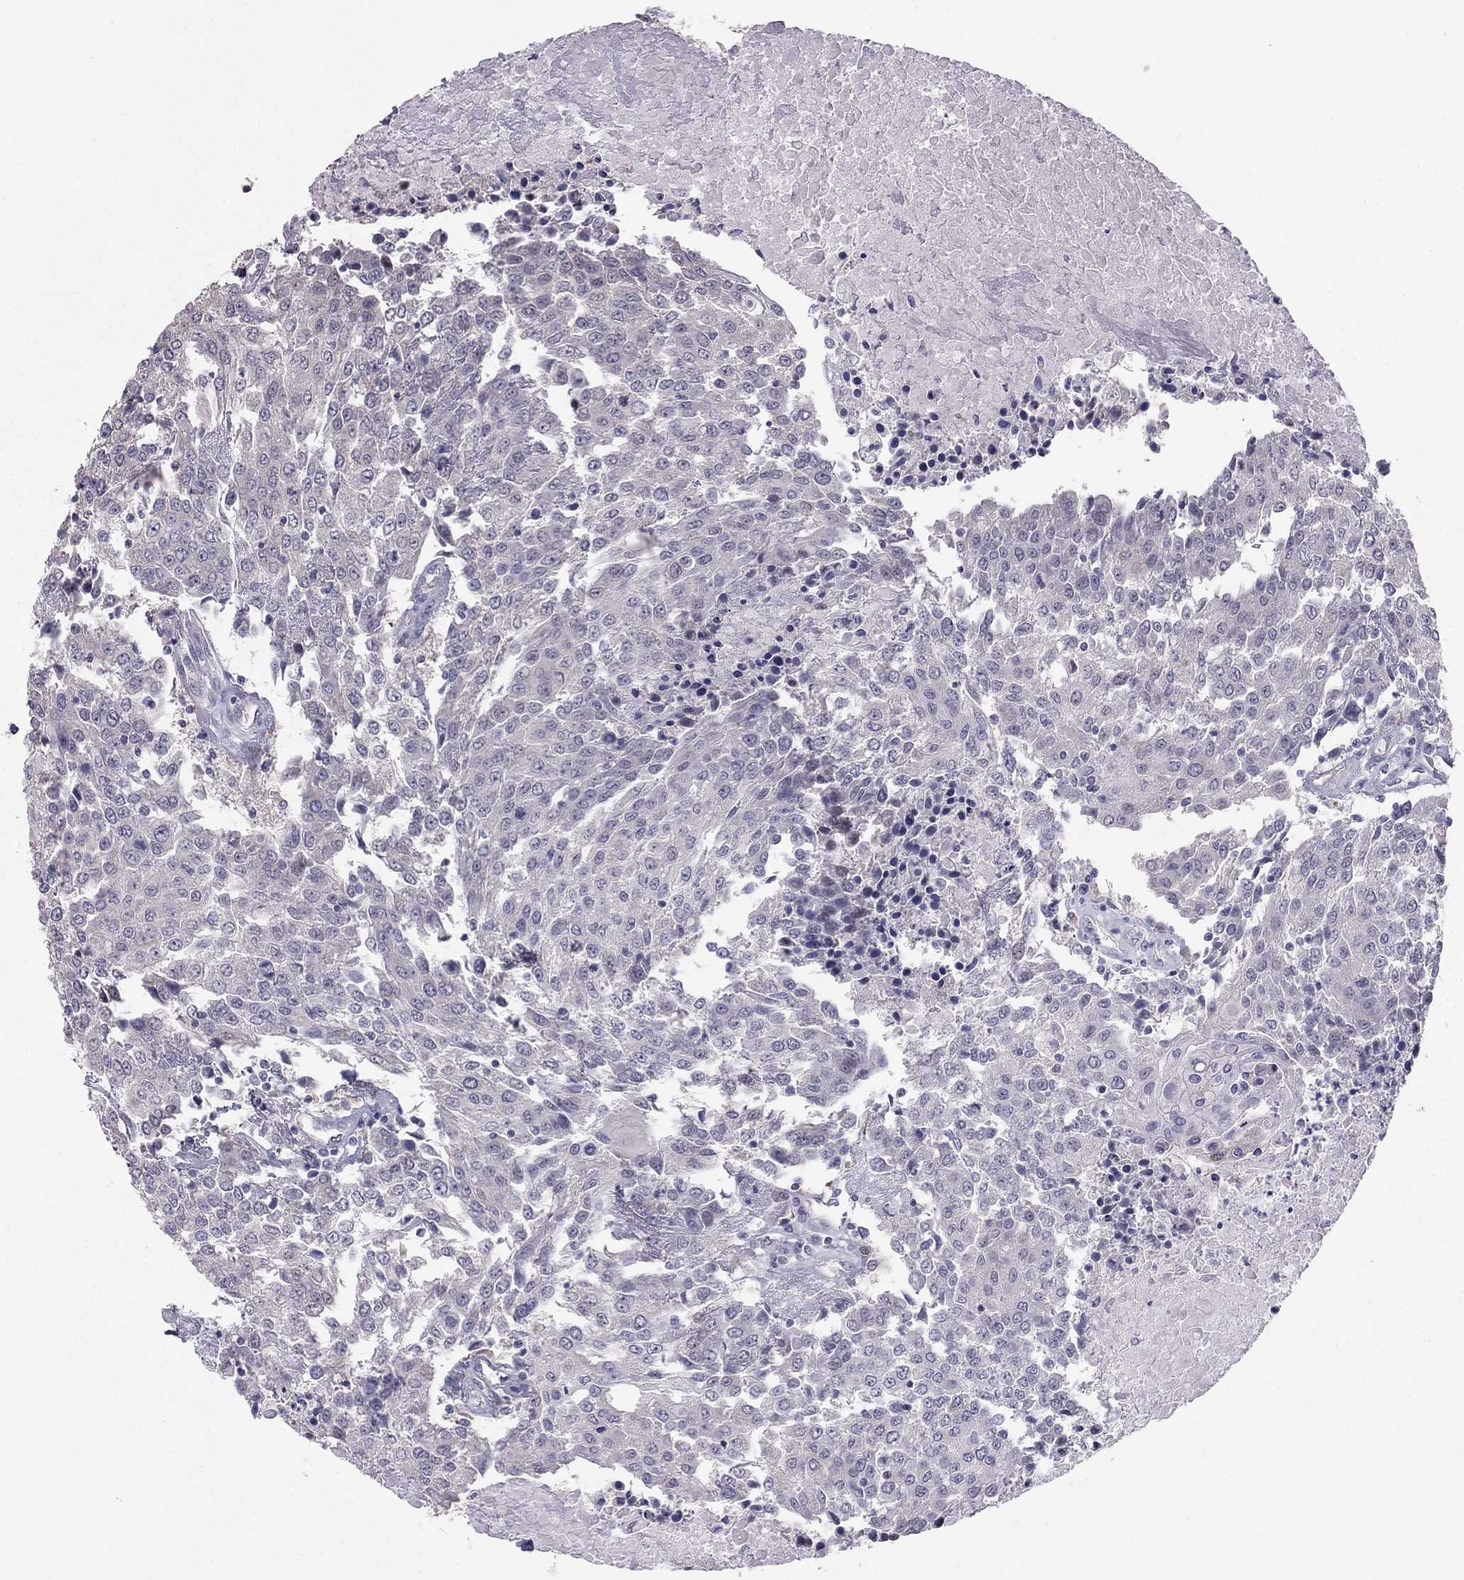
{"staining": {"intensity": "negative", "quantity": "none", "location": "none"}, "tissue": "urothelial cancer", "cell_type": "Tumor cells", "image_type": "cancer", "snomed": [{"axis": "morphology", "description": "Urothelial carcinoma, High grade"}, {"axis": "topography", "description": "Urinary bladder"}], "caption": "There is no significant expression in tumor cells of high-grade urothelial carcinoma.", "gene": "HSF2BP", "patient": {"sex": "female", "age": 85}}